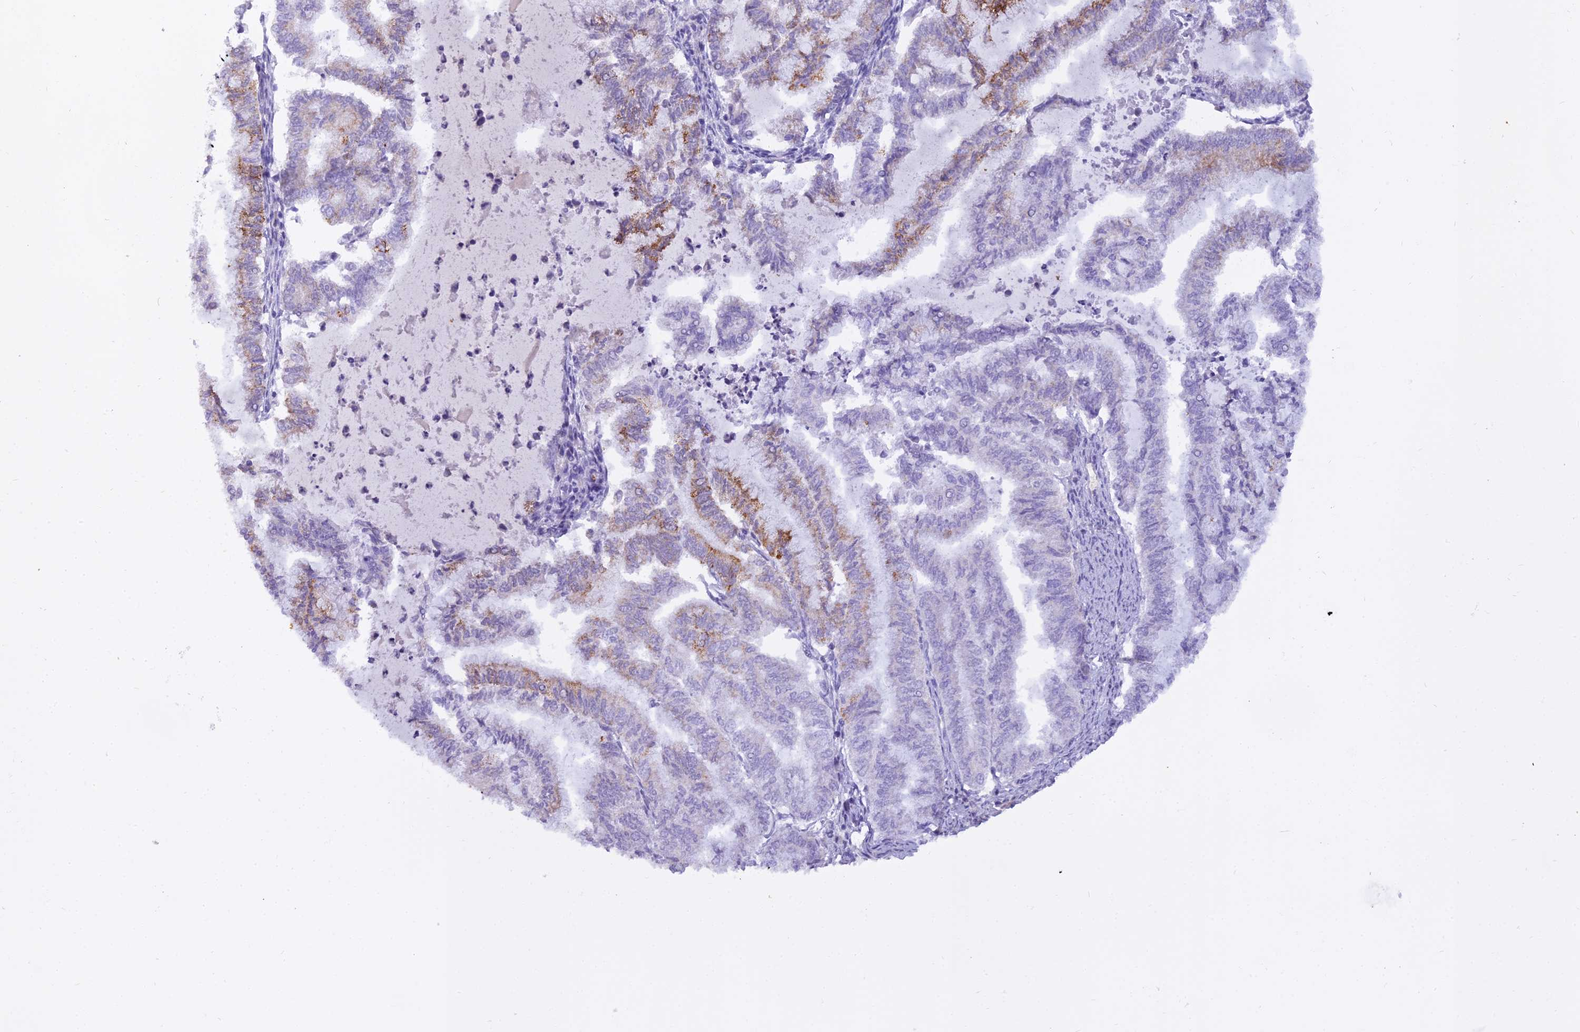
{"staining": {"intensity": "strong", "quantity": "<25%", "location": "cytoplasmic/membranous"}, "tissue": "endometrial cancer", "cell_type": "Tumor cells", "image_type": "cancer", "snomed": [{"axis": "morphology", "description": "Adenocarcinoma, NOS"}, {"axis": "topography", "description": "Endometrium"}], "caption": "This image reveals endometrial cancer stained with IHC to label a protein in brown. The cytoplasmic/membranous of tumor cells show strong positivity for the protein. Nuclei are counter-stained blue.", "gene": "OSTN", "patient": {"sex": "female", "age": 79}}